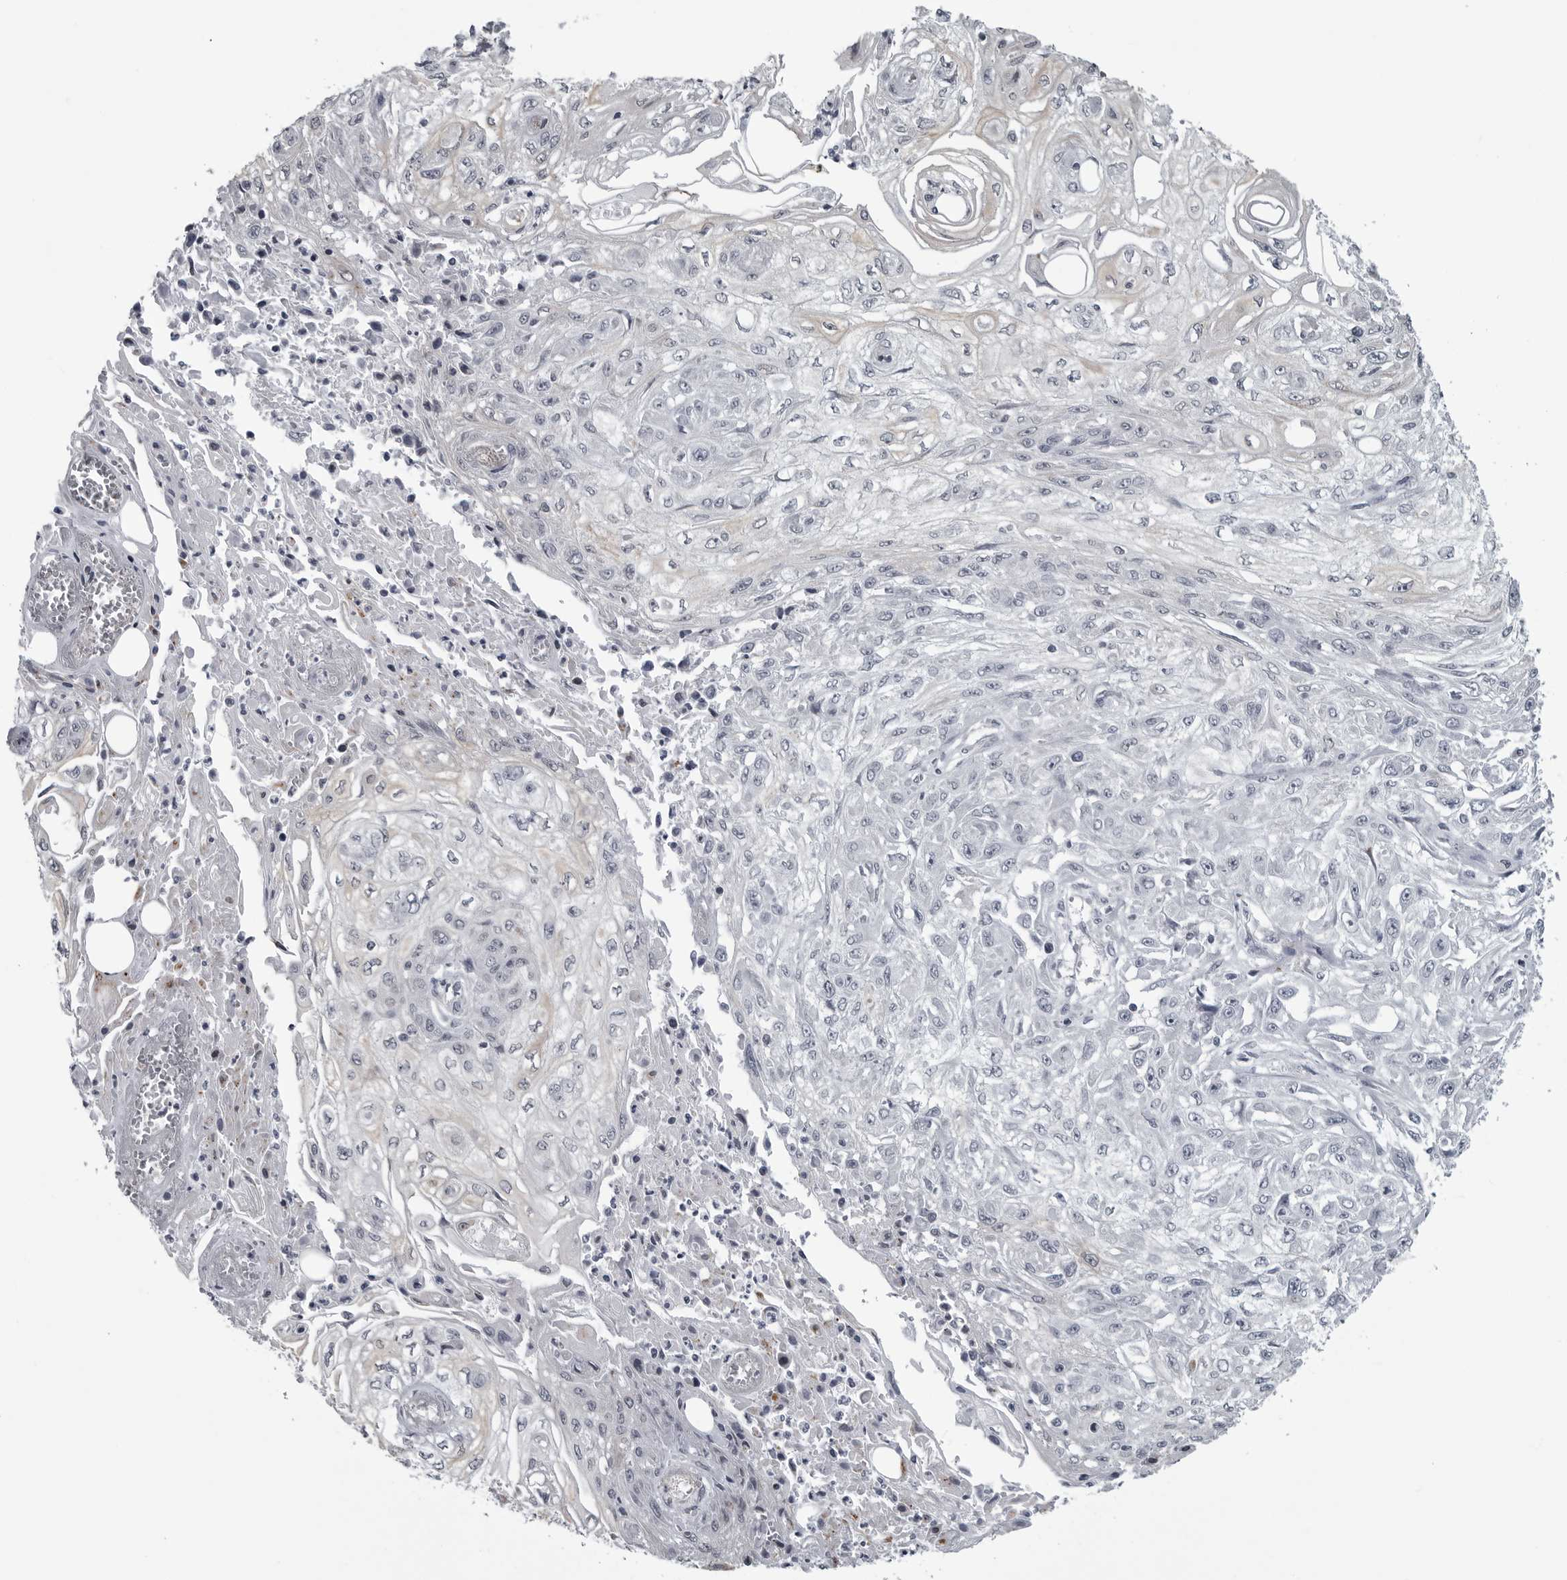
{"staining": {"intensity": "negative", "quantity": "none", "location": "none"}, "tissue": "skin cancer", "cell_type": "Tumor cells", "image_type": "cancer", "snomed": [{"axis": "morphology", "description": "Squamous cell carcinoma, NOS"}, {"axis": "morphology", "description": "Squamous cell carcinoma, metastatic, NOS"}, {"axis": "topography", "description": "Skin"}, {"axis": "topography", "description": "Lymph node"}], "caption": "This is a photomicrograph of IHC staining of metastatic squamous cell carcinoma (skin), which shows no expression in tumor cells.", "gene": "LYSMD1", "patient": {"sex": "male", "age": 75}}